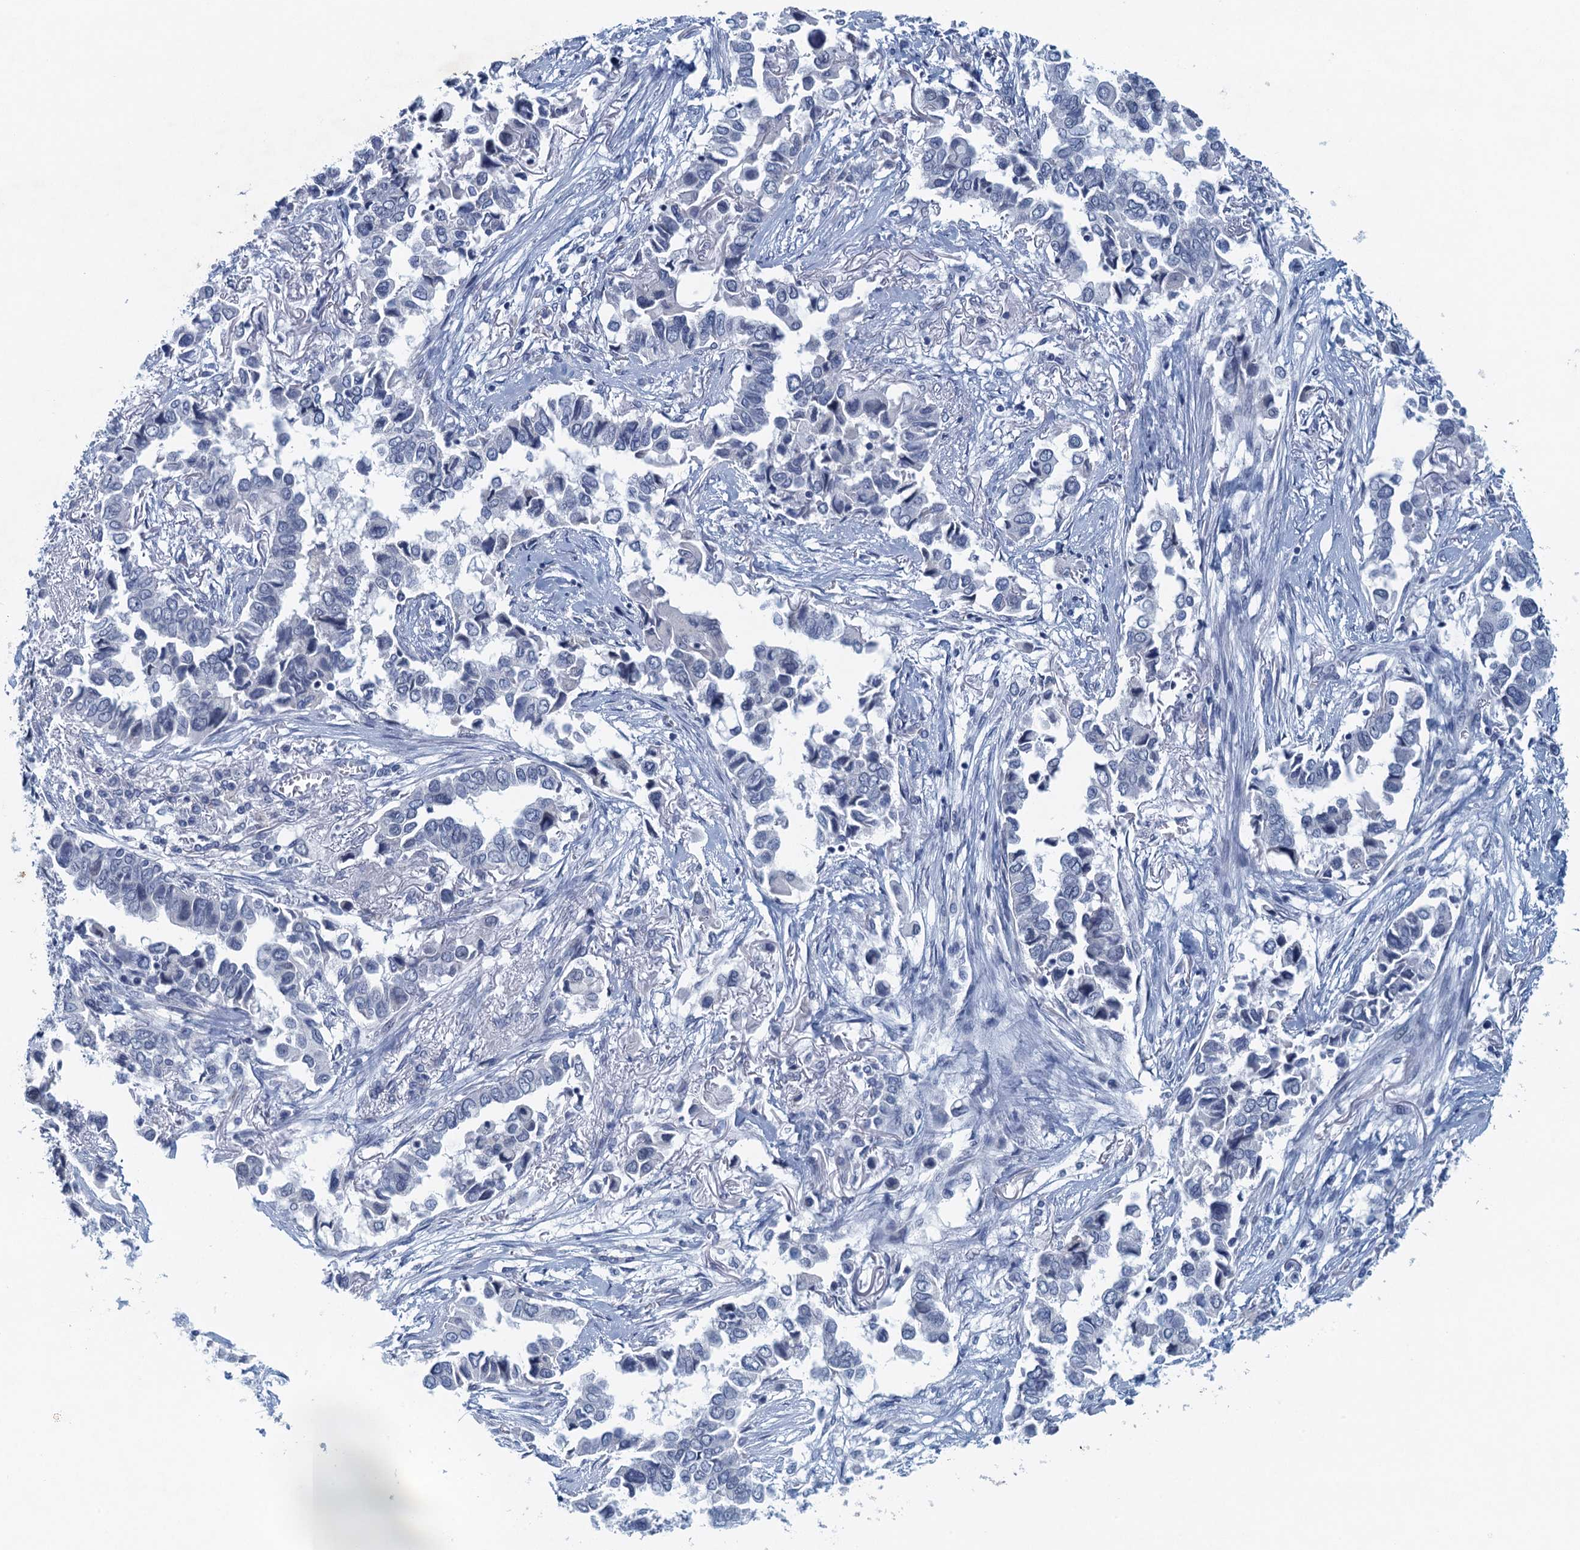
{"staining": {"intensity": "negative", "quantity": "none", "location": "none"}, "tissue": "lung cancer", "cell_type": "Tumor cells", "image_type": "cancer", "snomed": [{"axis": "morphology", "description": "Adenocarcinoma, NOS"}, {"axis": "topography", "description": "Lung"}], "caption": "The image exhibits no significant positivity in tumor cells of lung cancer.", "gene": "ENSG00000131152", "patient": {"sex": "female", "age": 76}}